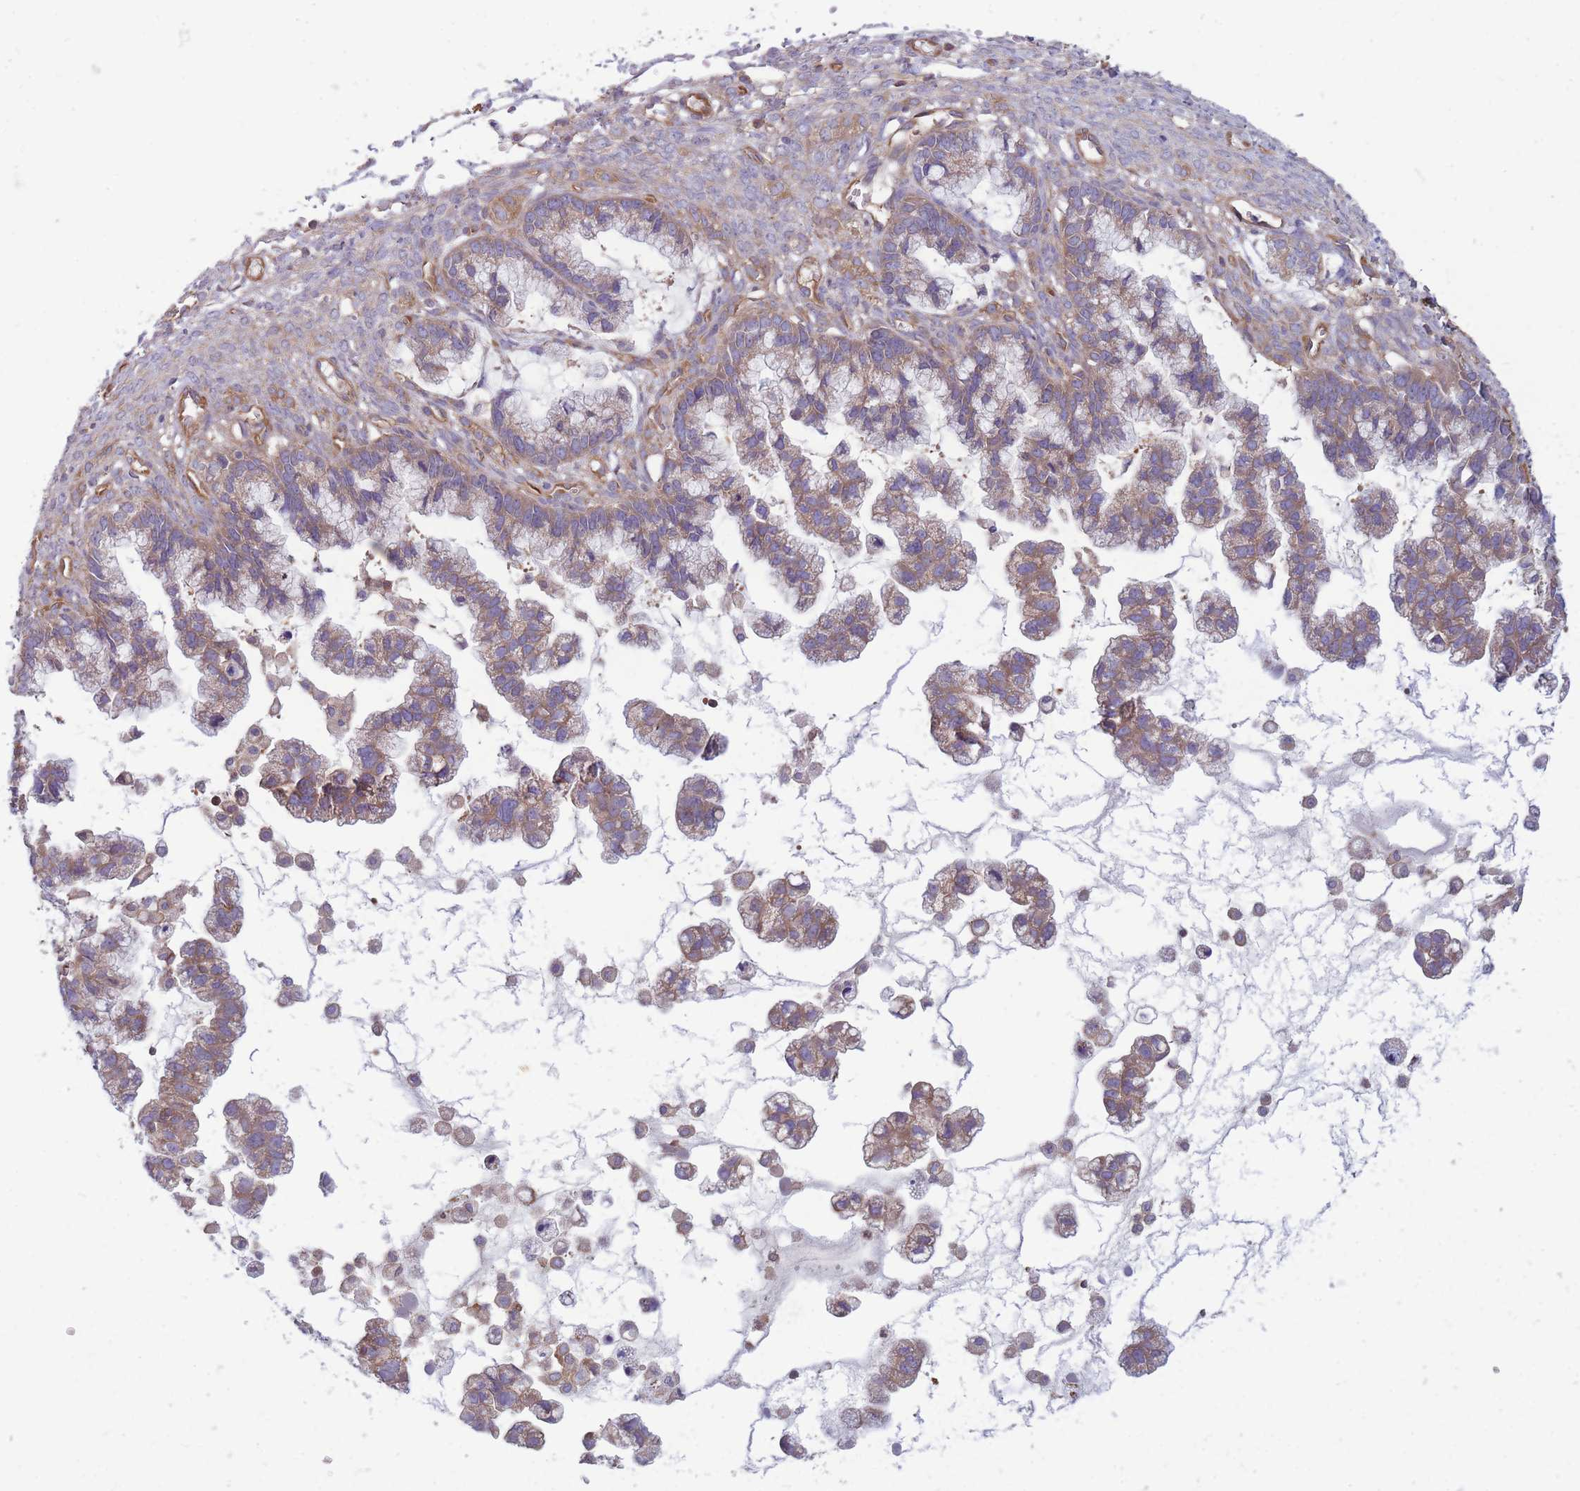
{"staining": {"intensity": "weak", "quantity": "25%-75%", "location": "cytoplasmic/membranous"}, "tissue": "ovarian cancer", "cell_type": "Tumor cells", "image_type": "cancer", "snomed": [{"axis": "morphology", "description": "Cystadenocarcinoma, mucinous, NOS"}, {"axis": "topography", "description": "Ovary"}], "caption": "About 25%-75% of tumor cells in human ovarian cancer (mucinous cystadenocarcinoma) show weak cytoplasmic/membranous protein staining as visualized by brown immunohistochemical staining.", "gene": "GGA1", "patient": {"sex": "female", "age": 72}}